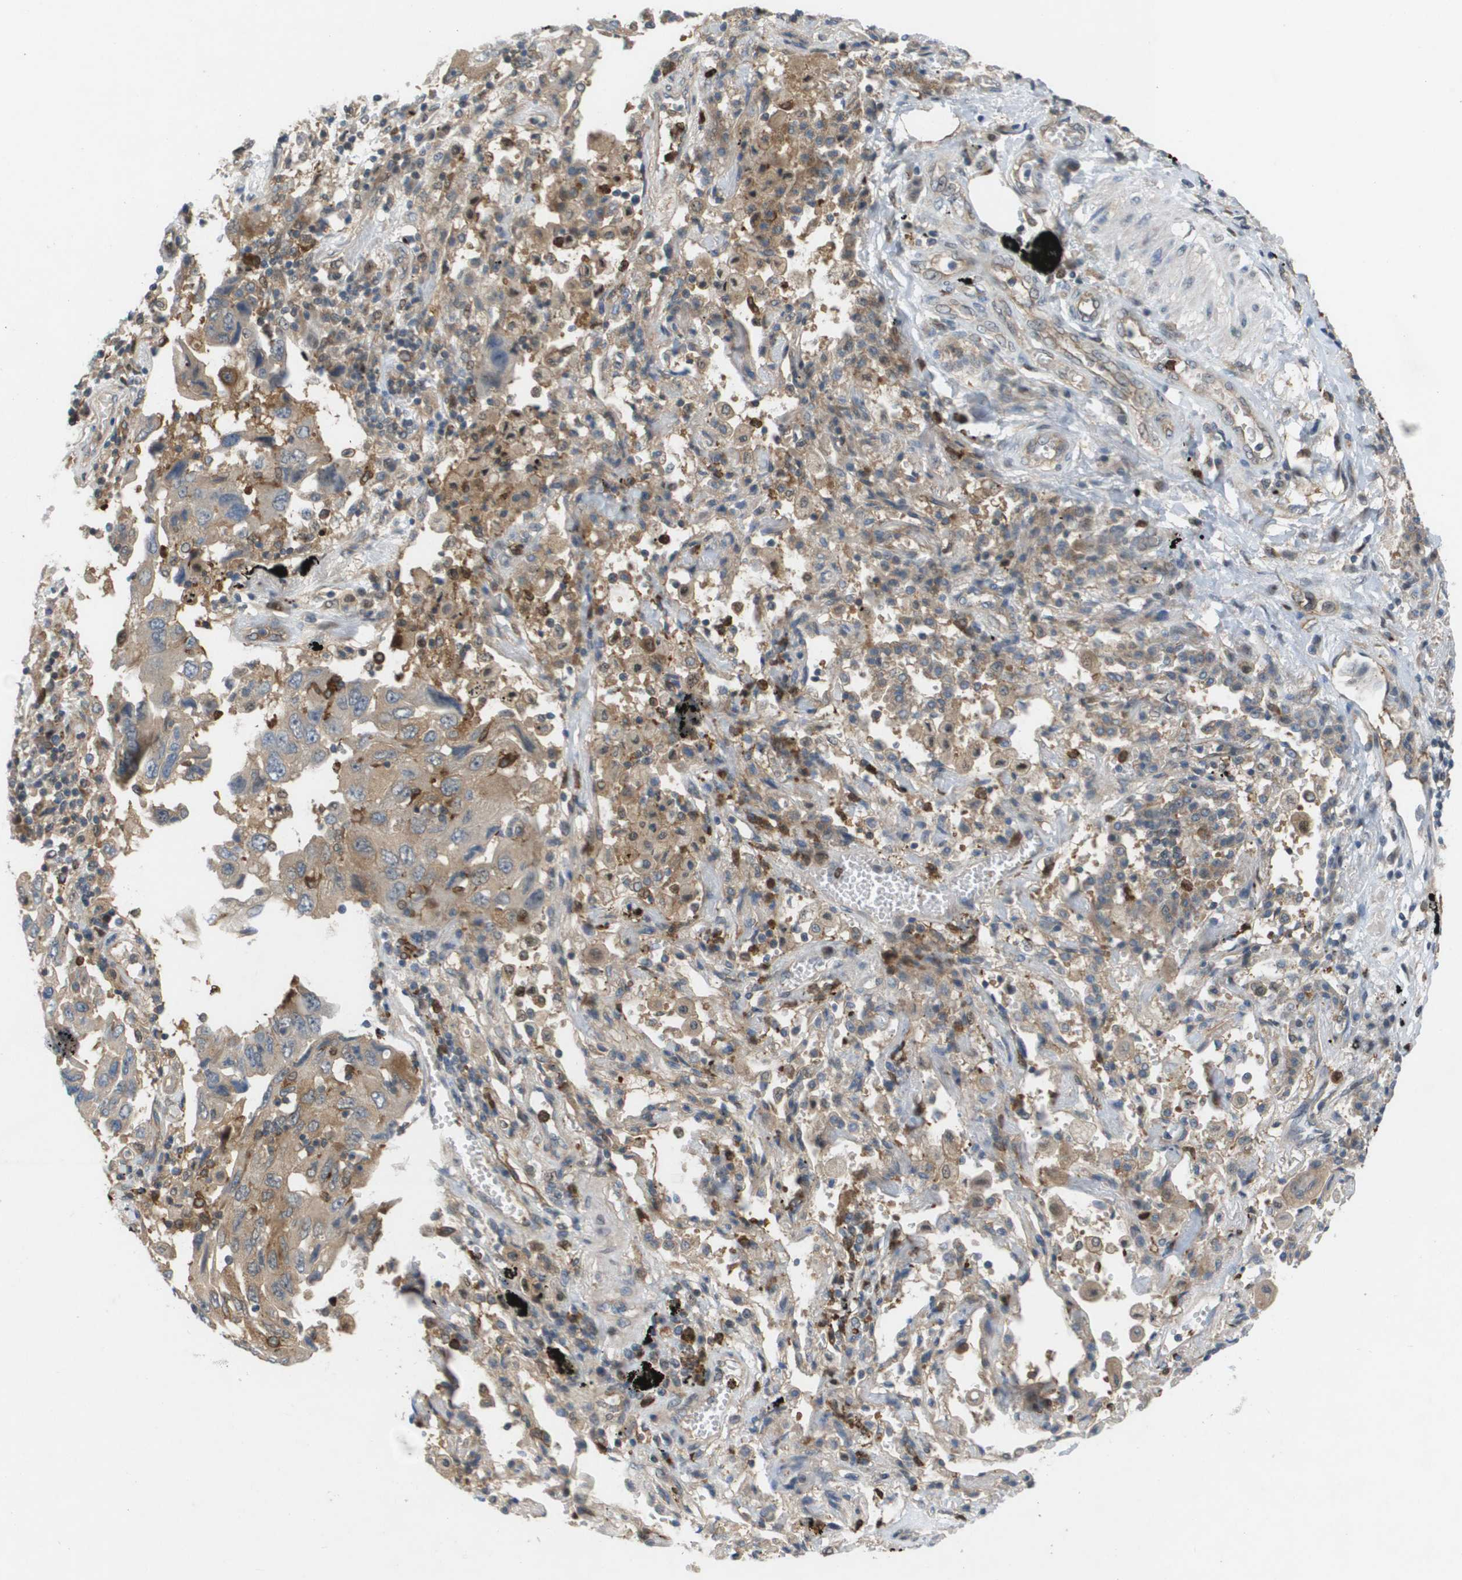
{"staining": {"intensity": "weak", "quantity": ">75%", "location": "cytoplasmic/membranous"}, "tissue": "lung cancer", "cell_type": "Tumor cells", "image_type": "cancer", "snomed": [{"axis": "morphology", "description": "Adenocarcinoma, NOS"}, {"axis": "topography", "description": "Lung"}], "caption": "Immunohistochemical staining of human lung adenocarcinoma reveals low levels of weak cytoplasmic/membranous protein expression in about >75% of tumor cells.", "gene": "PALD1", "patient": {"sex": "female", "age": 65}}